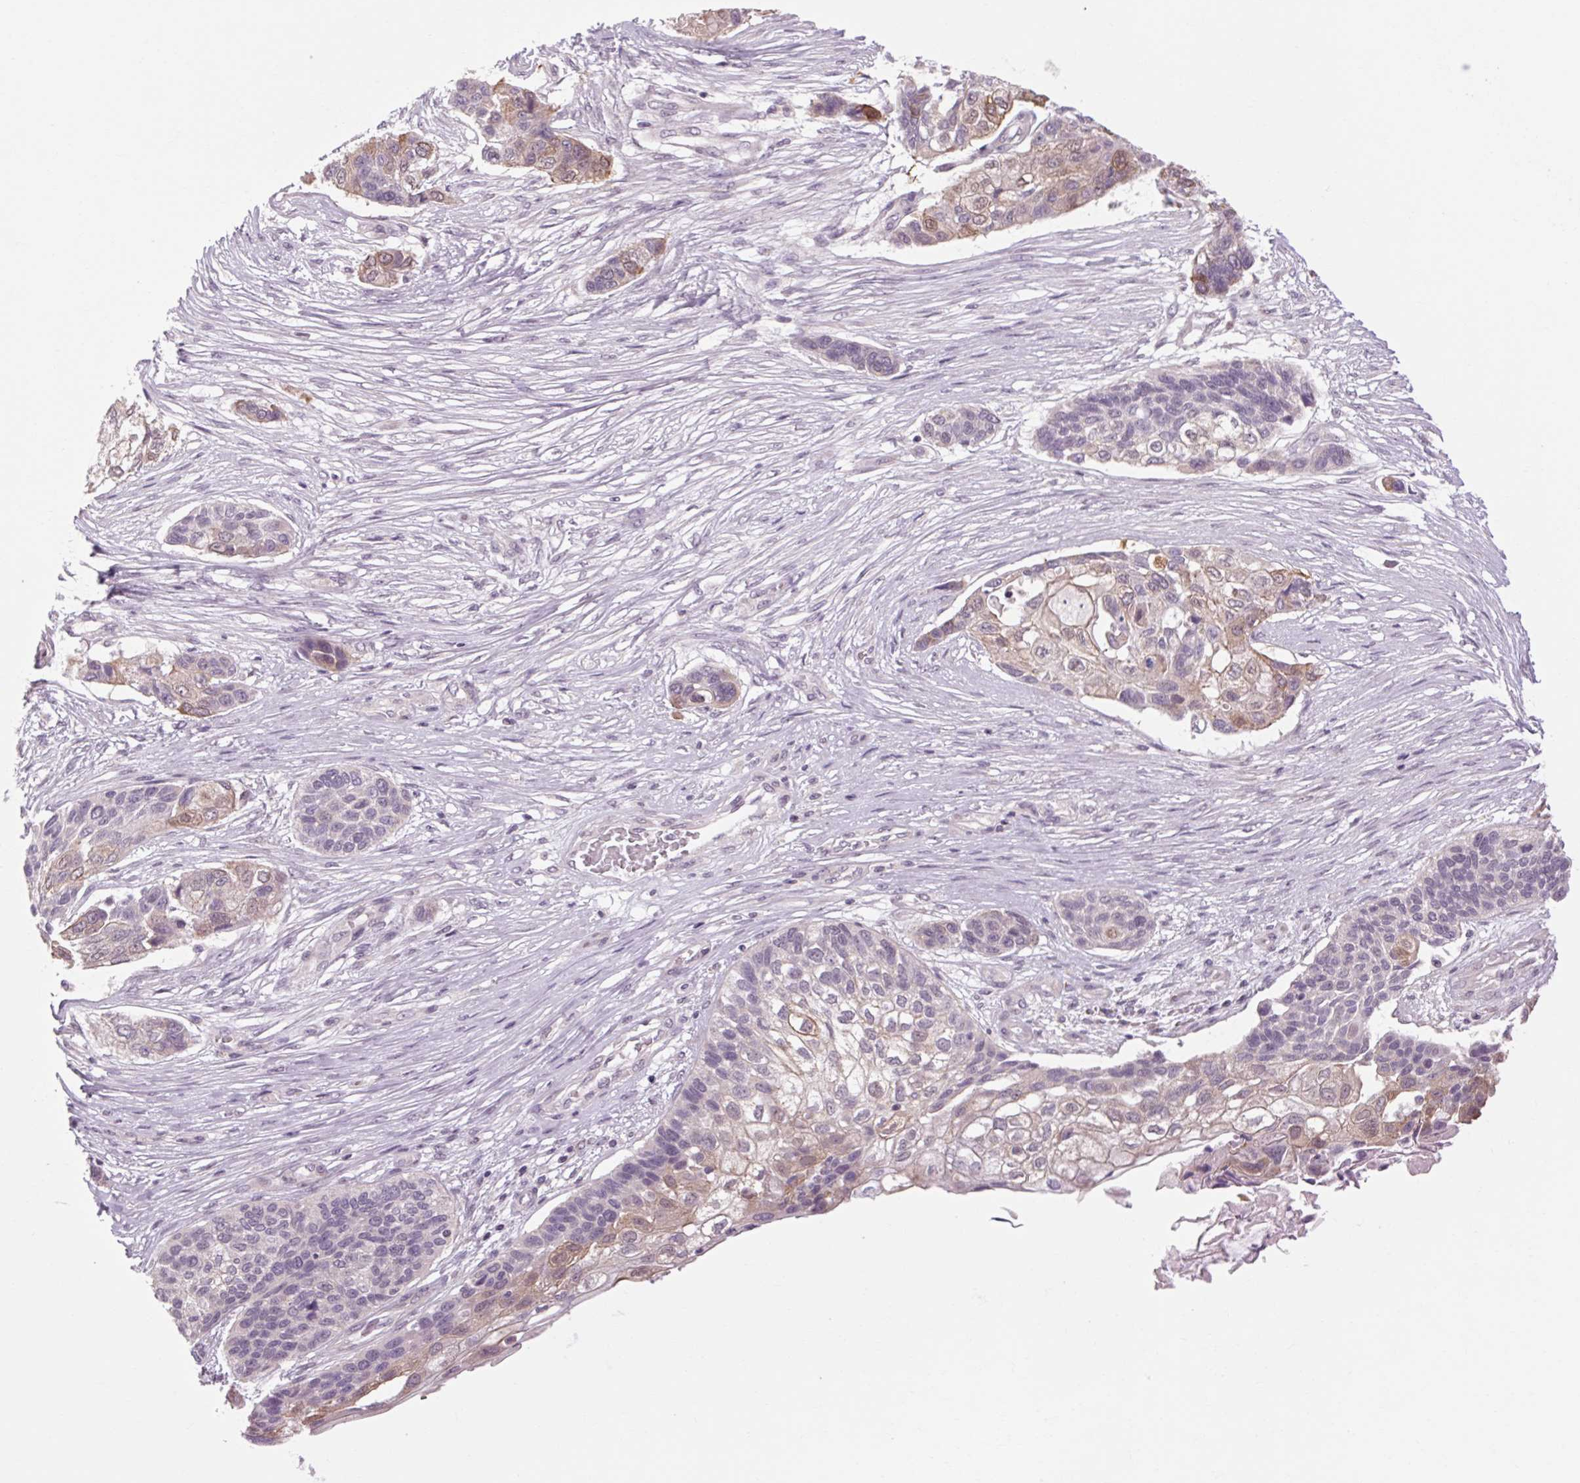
{"staining": {"intensity": "weak", "quantity": "<25%", "location": "cytoplasmic/membranous"}, "tissue": "lung cancer", "cell_type": "Tumor cells", "image_type": "cancer", "snomed": [{"axis": "morphology", "description": "Squamous cell carcinoma, NOS"}, {"axis": "topography", "description": "Lung"}], "caption": "Image shows no protein positivity in tumor cells of lung cancer tissue.", "gene": "KLHL40", "patient": {"sex": "male", "age": 69}}